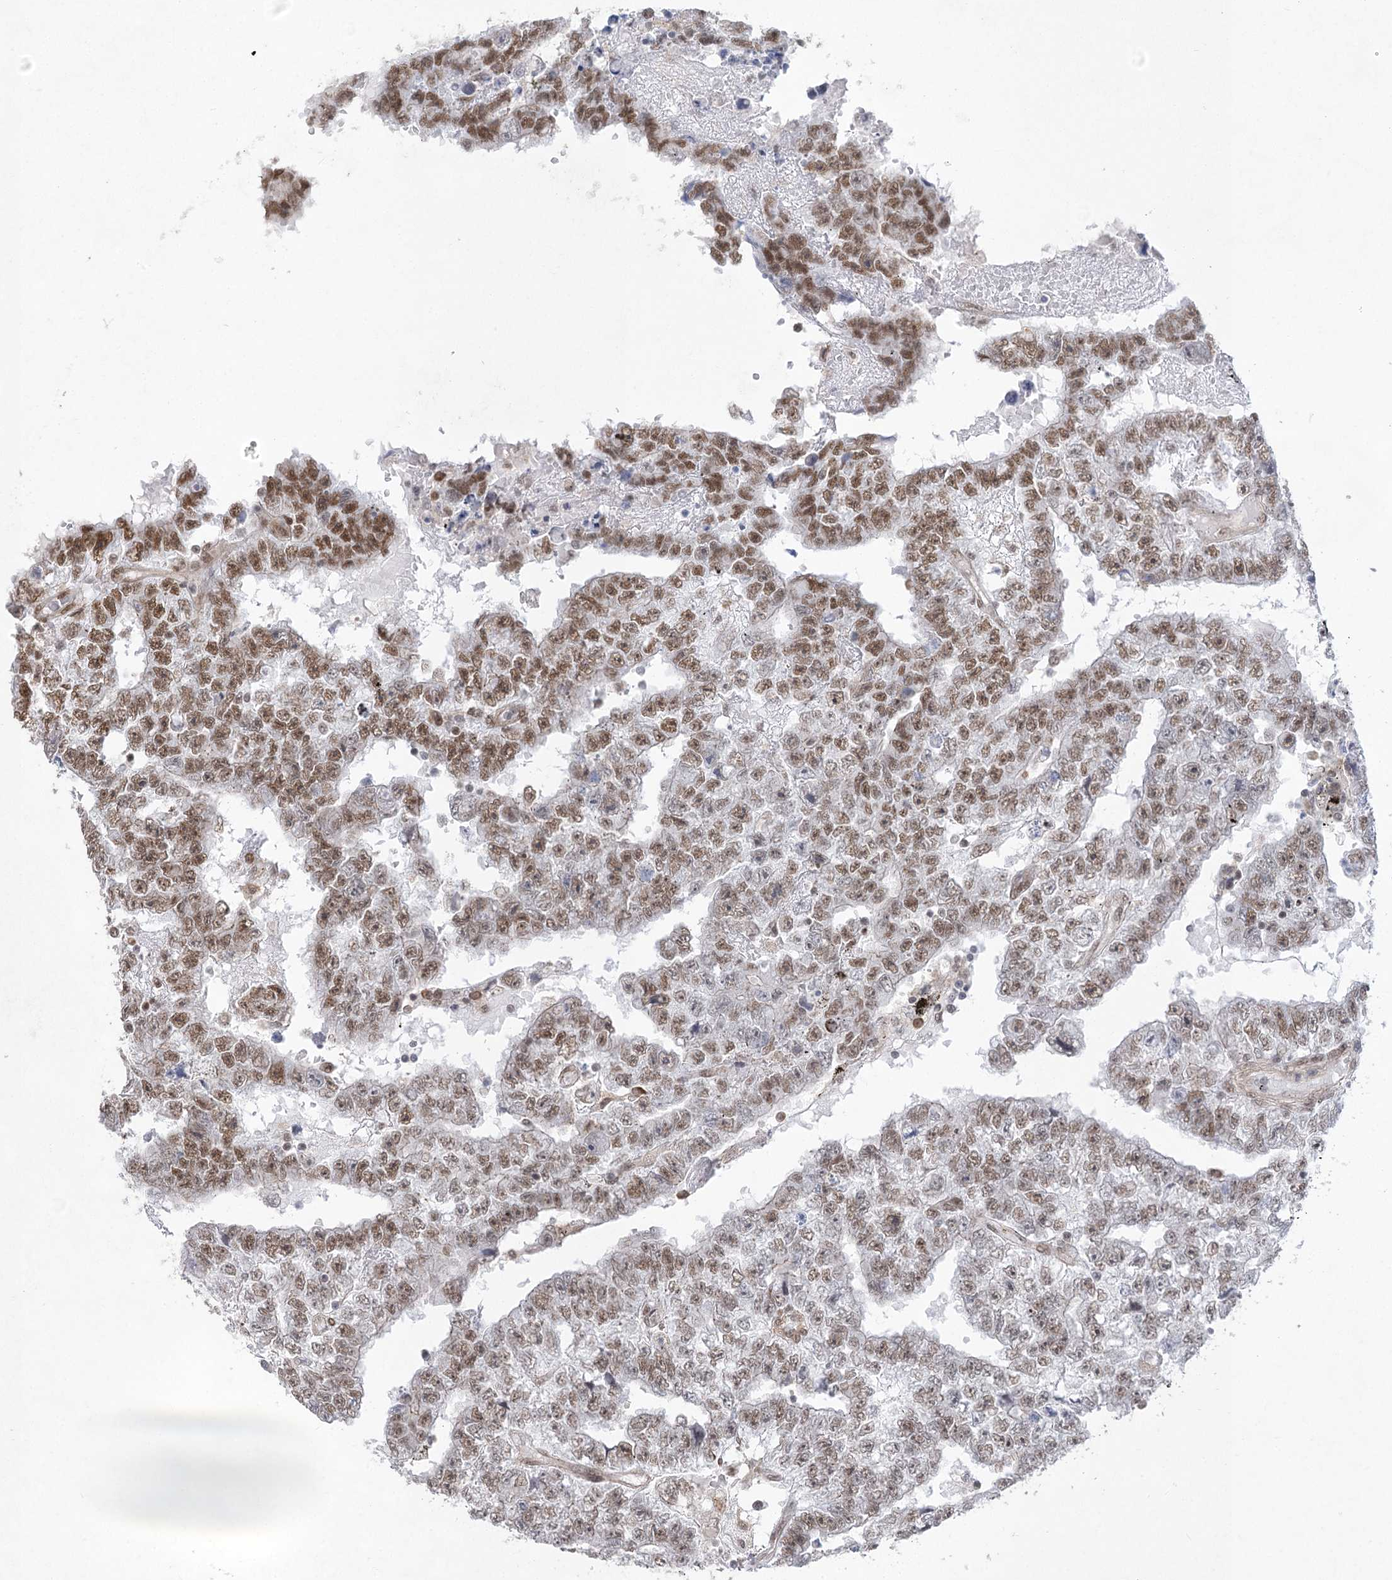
{"staining": {"intensity": "strong", "quantity": "25%-75%", "location": "nuclear"}, "tissue": "testis cancer", "cell_type": "Tumor cells", "image_type": "cancer", "snomed": [{"axis": "morphology", "description": "Carcinoma, Embryonal, NOS"}, {"axis": "topography", "description": "Testis"}], "caption": "Human testis cancer stained for a protein (brown) displays strong nuclear positive positivity in about 25%-75% of tumor cells.", "gene": "ZCCHC8", "patient": {"sex": "male", "age": 25}}